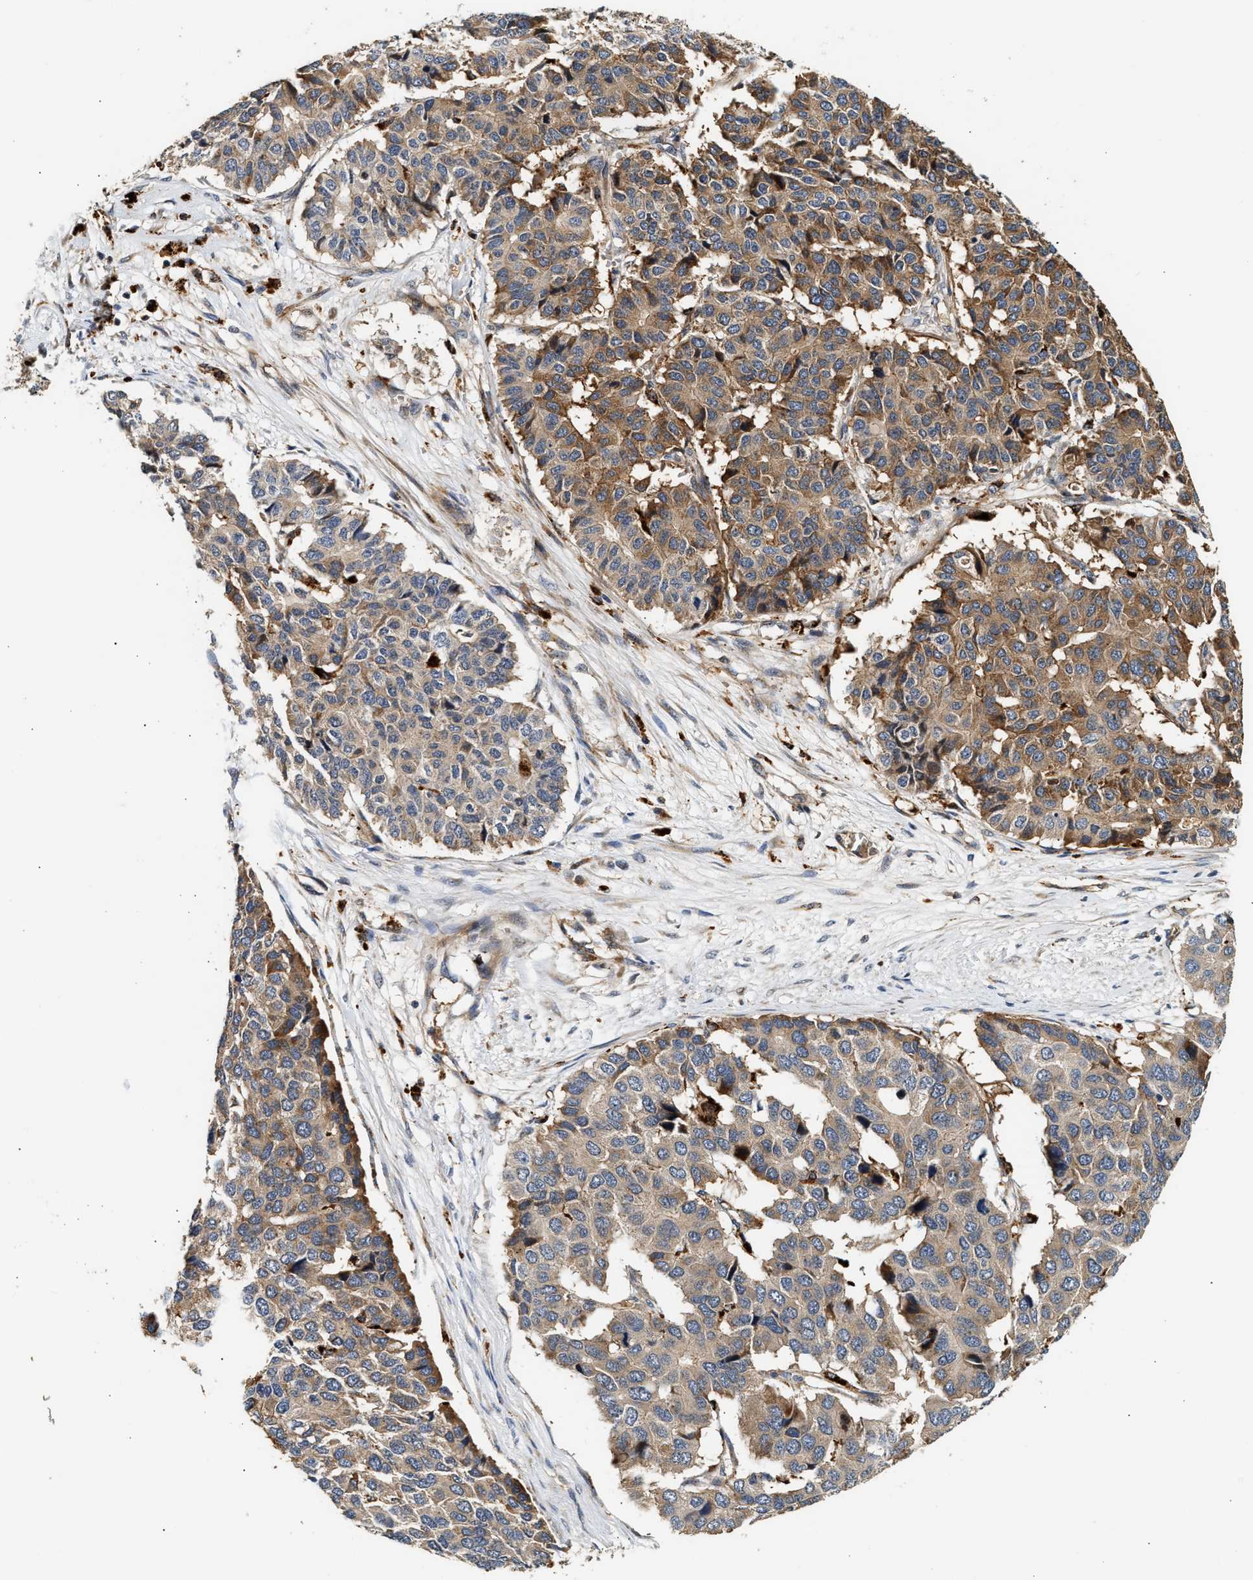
{"staining": {"intensity": "moderate", "quantity": ">75%", "location": "cytoplasmic/membranous"}, "tissue": "pancreatic cancer", "cell_type": "Tumor cells", "image_type": "cancer", "snomed": [{"axis": "morphology", "description": "Adenocarcinoma, NOS"}, {"axis": "topography", "description": "Pancreas"}], "caption": "Adenocarcinoma (pancreatic) stained for a protein (brown) reveals moderate cytoplasmic/membranous positive positivity in about >75% of tumor cells.", "gene": "PLD3", "patient": {"sex": "male", "age": 50}}